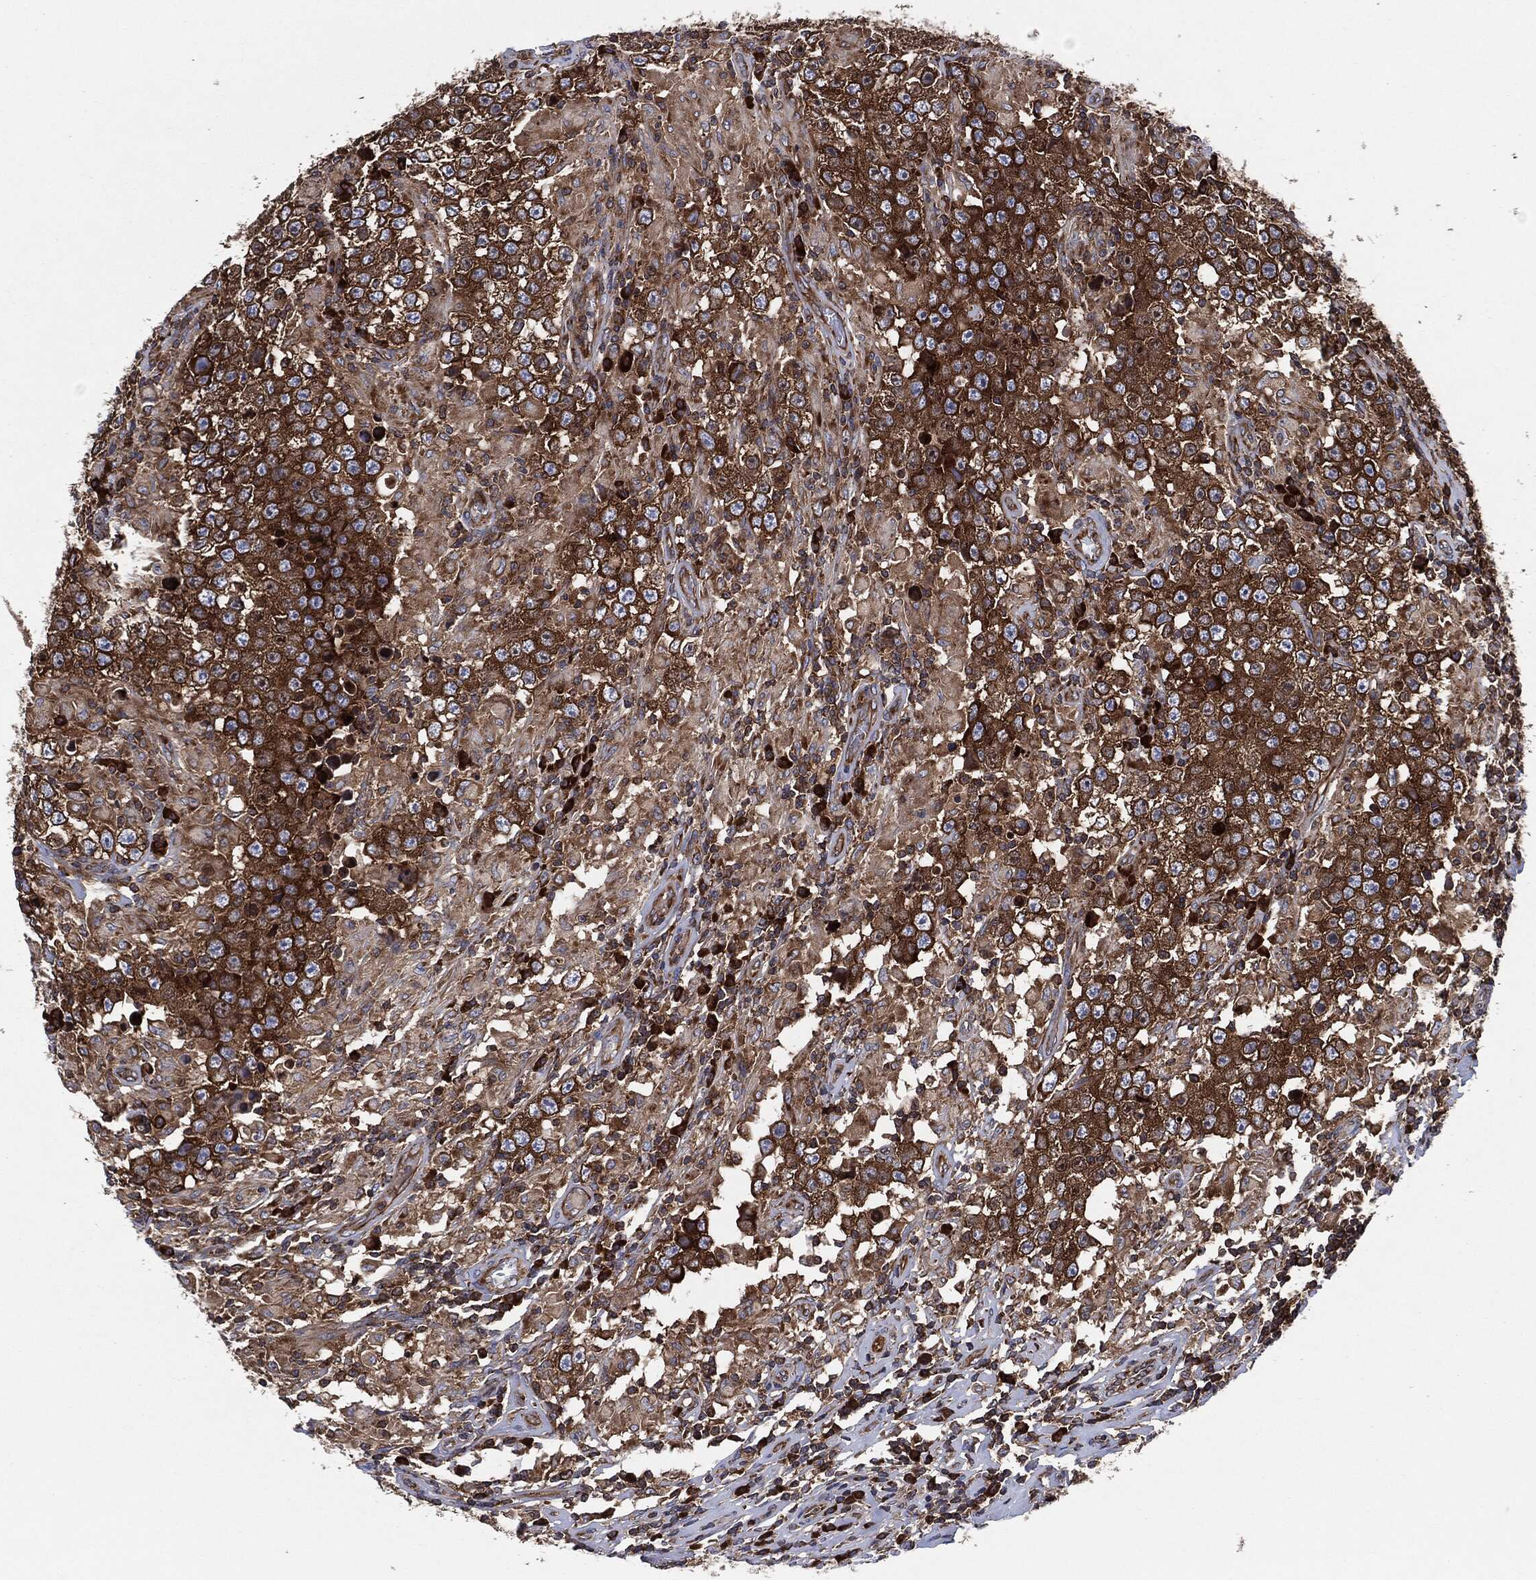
{"staining": {"intensity": "strong", "quantity": ">75%", "location": "cytoplasmic/membranous"}, "tissue": "testis cancer", "cell_type": "Tumor cells", "image_type": "cancer", "snomed": [{"axis": "morphology", "description": "Seminoma, NOS"}, {"axis": "morphology", "description": "Carcinoma, Embryonal, NOS"}, {"axis": "topography", "description": "Testis"}], "caption": "Immunohistochemical staining of human testis cancer reveals high levels of strong cytoplasmic/membranous positivity in about >75% of tumor cells.", "gene": "EIF2S2", "patient": {"sex": "male", "age": 41}}